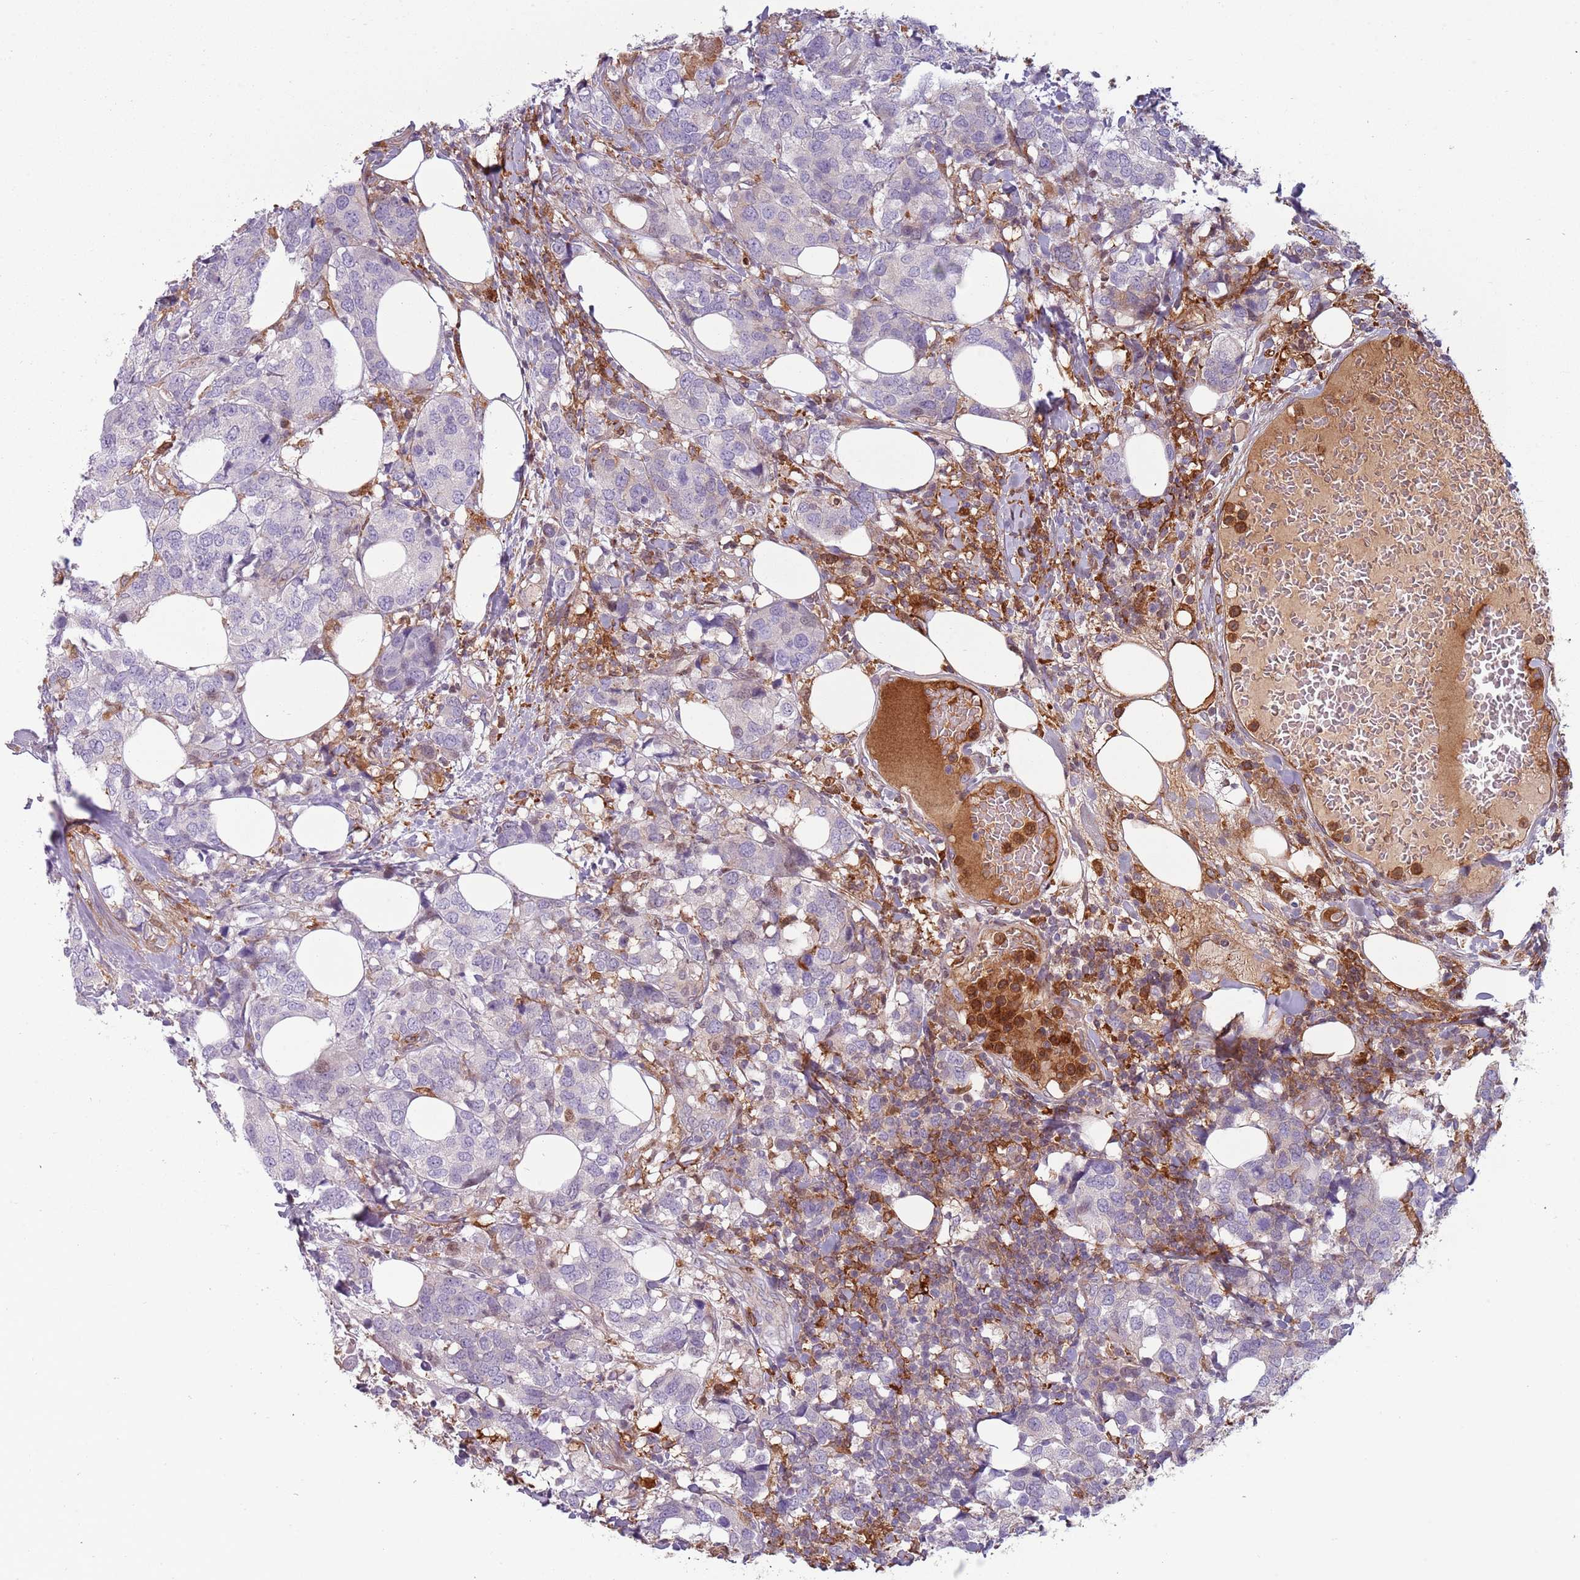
{"staining": {"intensity": "negative", "quantity": "none", "location": "none"}, "tissue": "breast cancer", "cell_type": "Tumor cells", "image_type": "cancer", "snomed": [{"axis": "morphology", "description": "Lobular carcinoma"}, {"axis": "topography", "description": "Breast"}], "caption": "DAB immunohistochemical staining of lobular carcinoma (breast) demonstrates no significant positivity in tumor cells.", "gene": "NADK", "patient": {"sex": "female", "age": 59}}